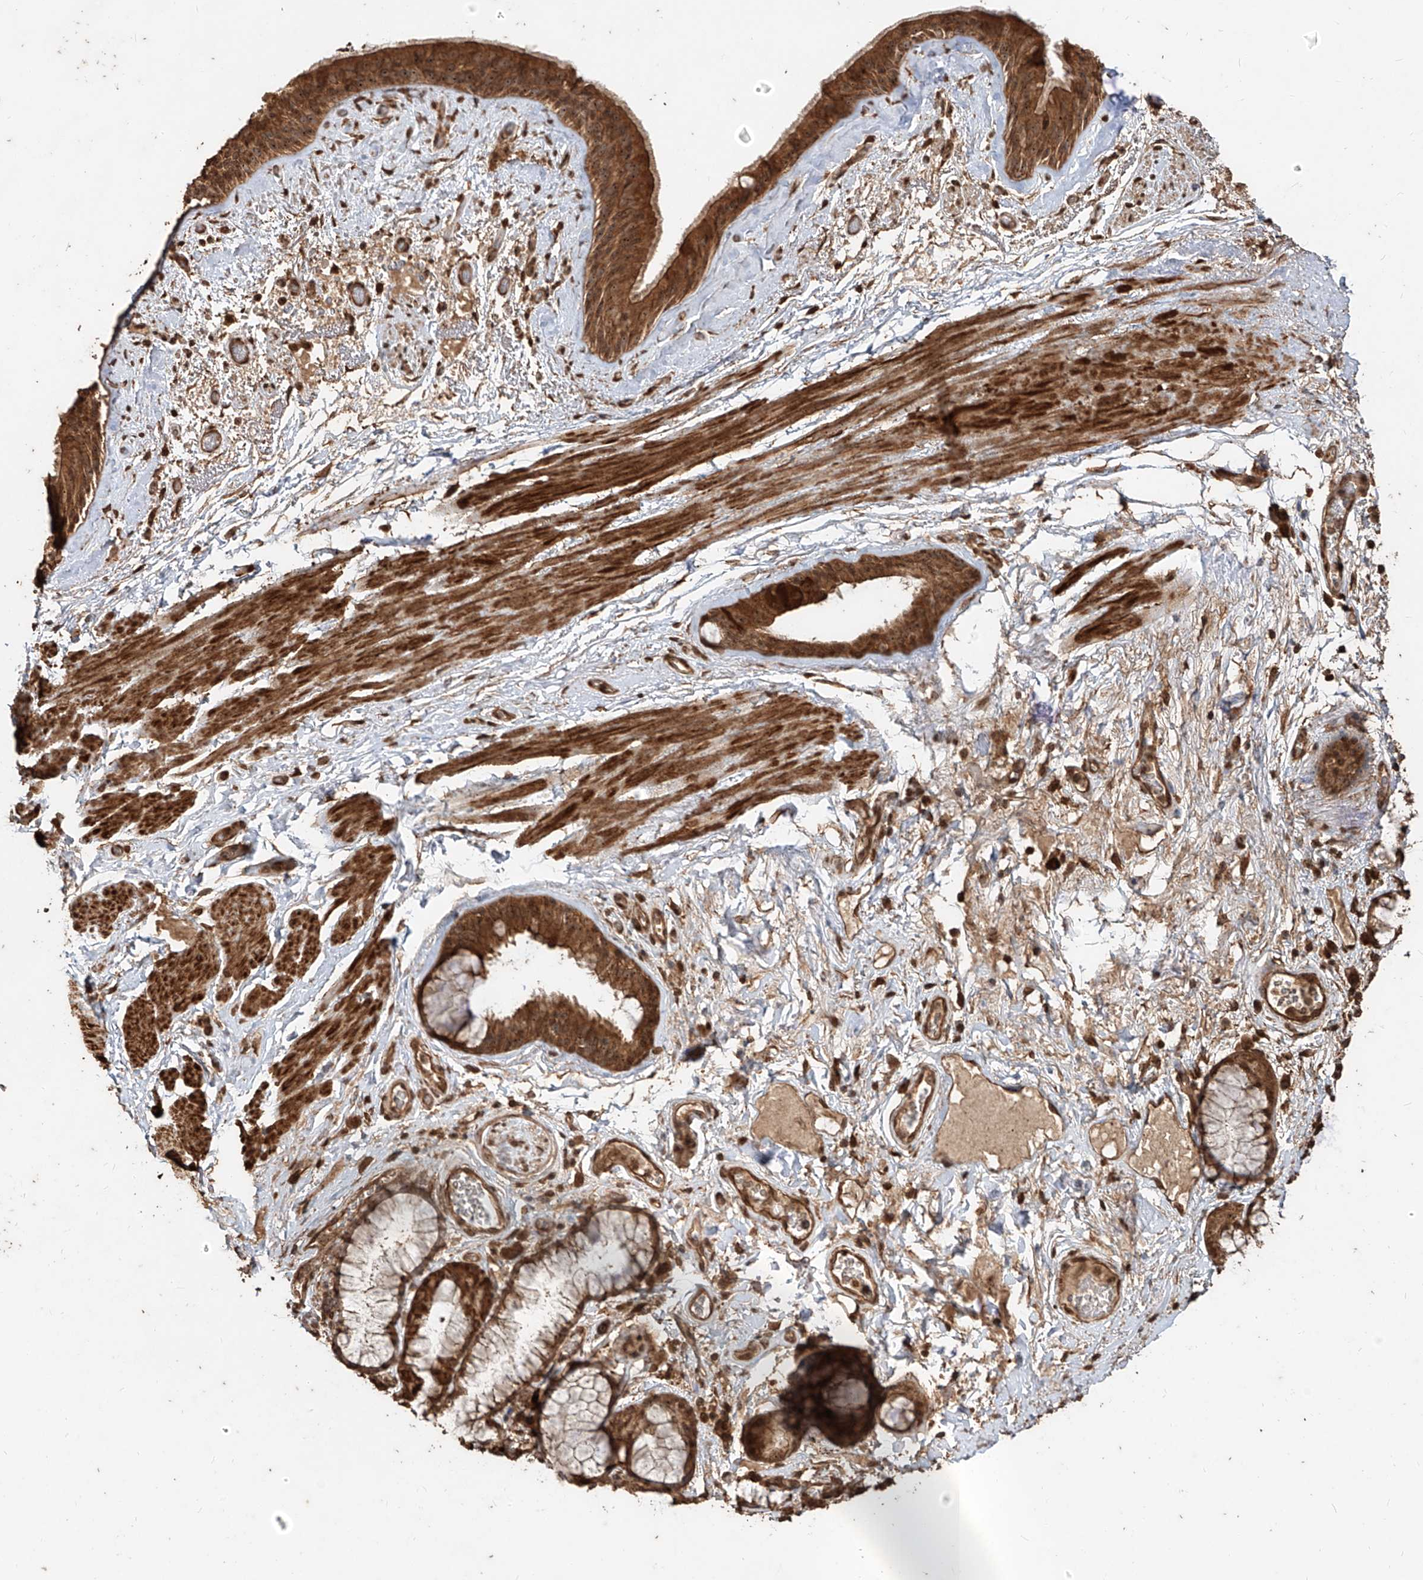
{"staining": {"intensity": "strong", "quantity": ">75%", "location": "cytoplasmic/membranous,nuclear"}, "tissue": "bronchus", "cell_type": "Respiratory epithelial cells", "image_type": "normal", "snomed": [{"axis": "morphology", "description": "Normal tissue, NOS"}, {"axis": "topography", "description": "Cartilage tissue"}], "caption": "Bronchus stained for a protein (brown) displays strong cytoplasmic/membranous,nuclear positive positivity in approximately >75% of respiratory epithelial cells.", "gene": "ZNF660", "patient": {"sex": "female", "age": 63}}